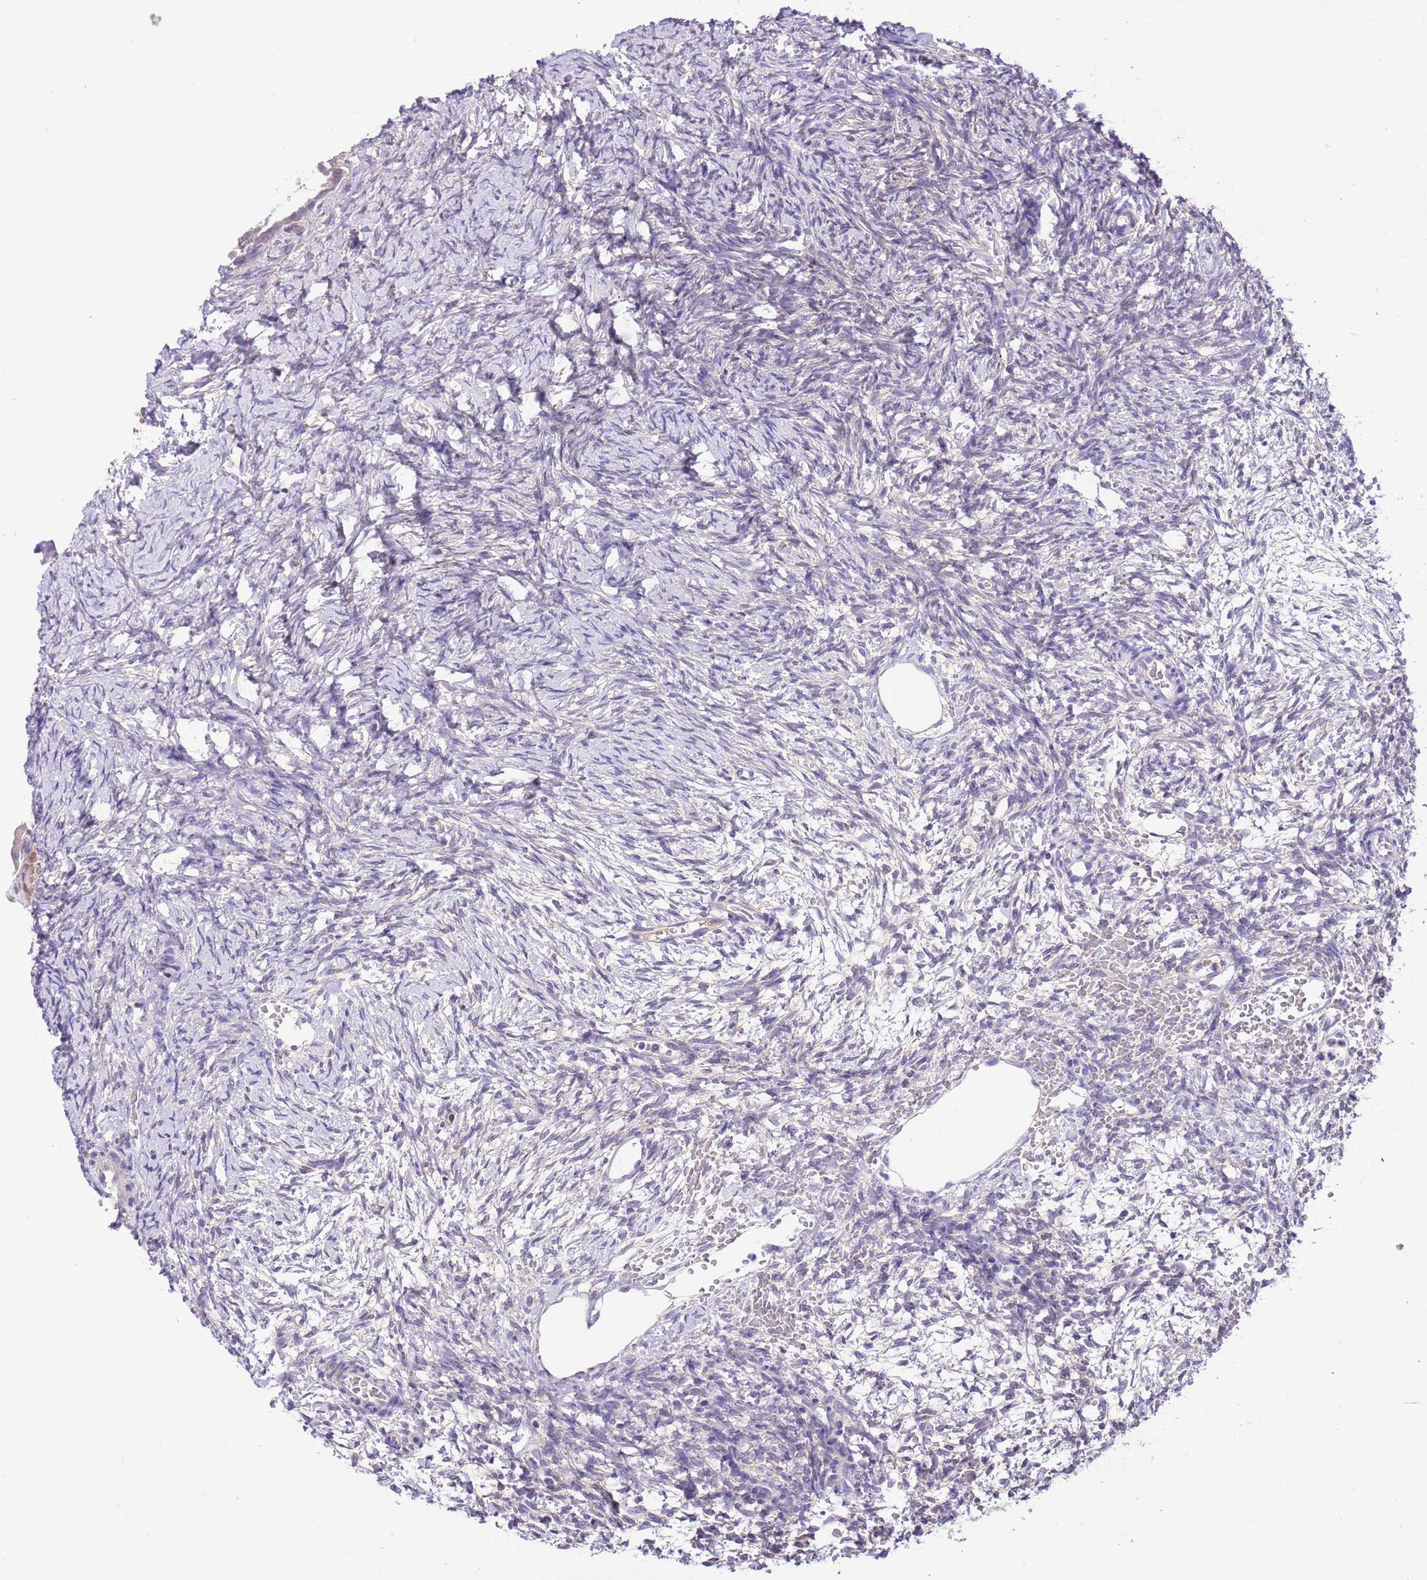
{"staining": {"intensity": "negative", "quantity": "none", "location": "none"}, "tissue": "ovary", "cell_type": "Ovarian stroma cells", "image_type": "normal", "snomed": [{"axis": "morphology", "description": "Normal tissue, NOS"}, {"axis": "topography", "description": "Ovary"}], "caption": "High power microscopy image of an immunohistochemistry photomicrograph of benign ovary, revealing no significant expression in ovarian stroma cells.", "gene": "PRR32", "patient": {"sex": "female", "age": 39}}